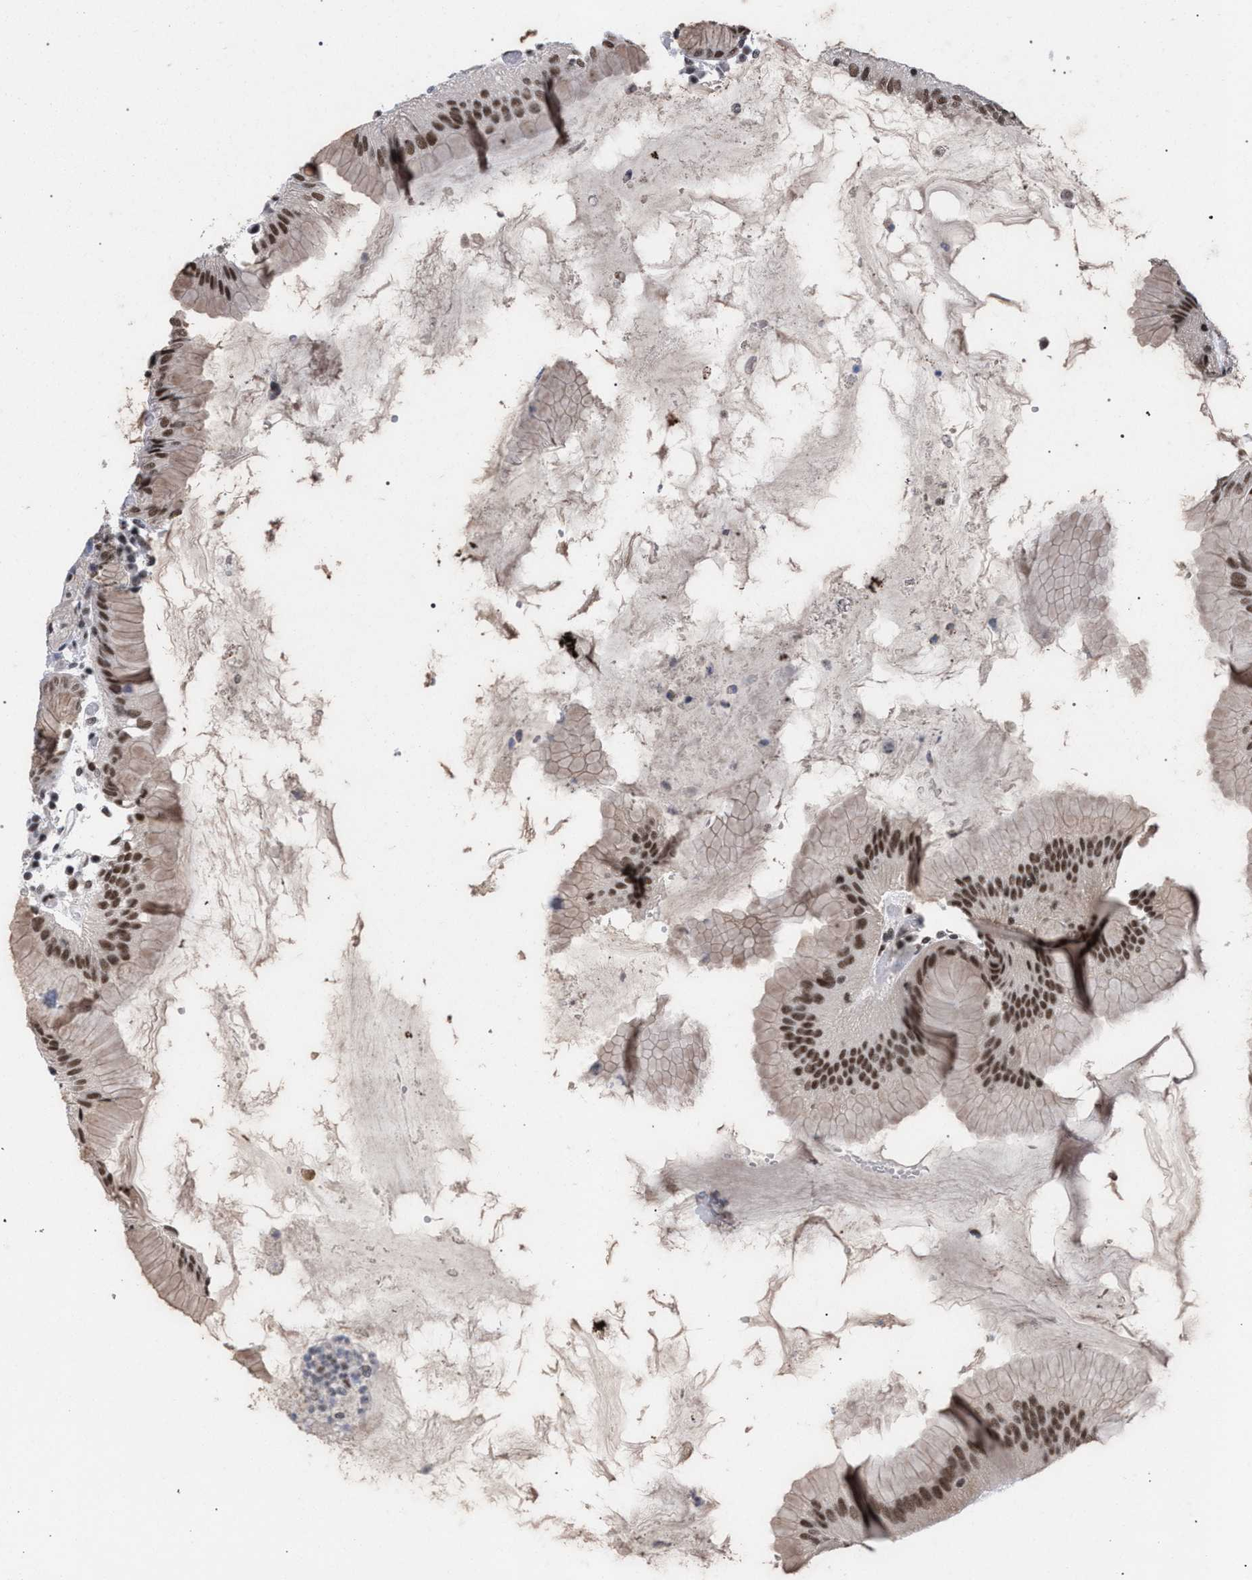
{"staining": {"intensity": "moderate", "quantity": "25%-75%", "location": "nuclear"}, "tissue": "stomach", "cell_type": "Glandular cells", "image_type": "normal", "snomed": [{"axis": "morphology", "description": "Normal tissue, NOS"}, {"axis": "topography", "description": "Stomach"}, {"axis": "topography", "description": "Stomach, lower"}], "caption": "About 25%-75% of glandular cells in unremarkable human stomach display moderate nuclear protein staining as visualized by brown immunohistochemical staining.", "gene": "SCAF4", "patient": {"sex": "female", "age": 75}}